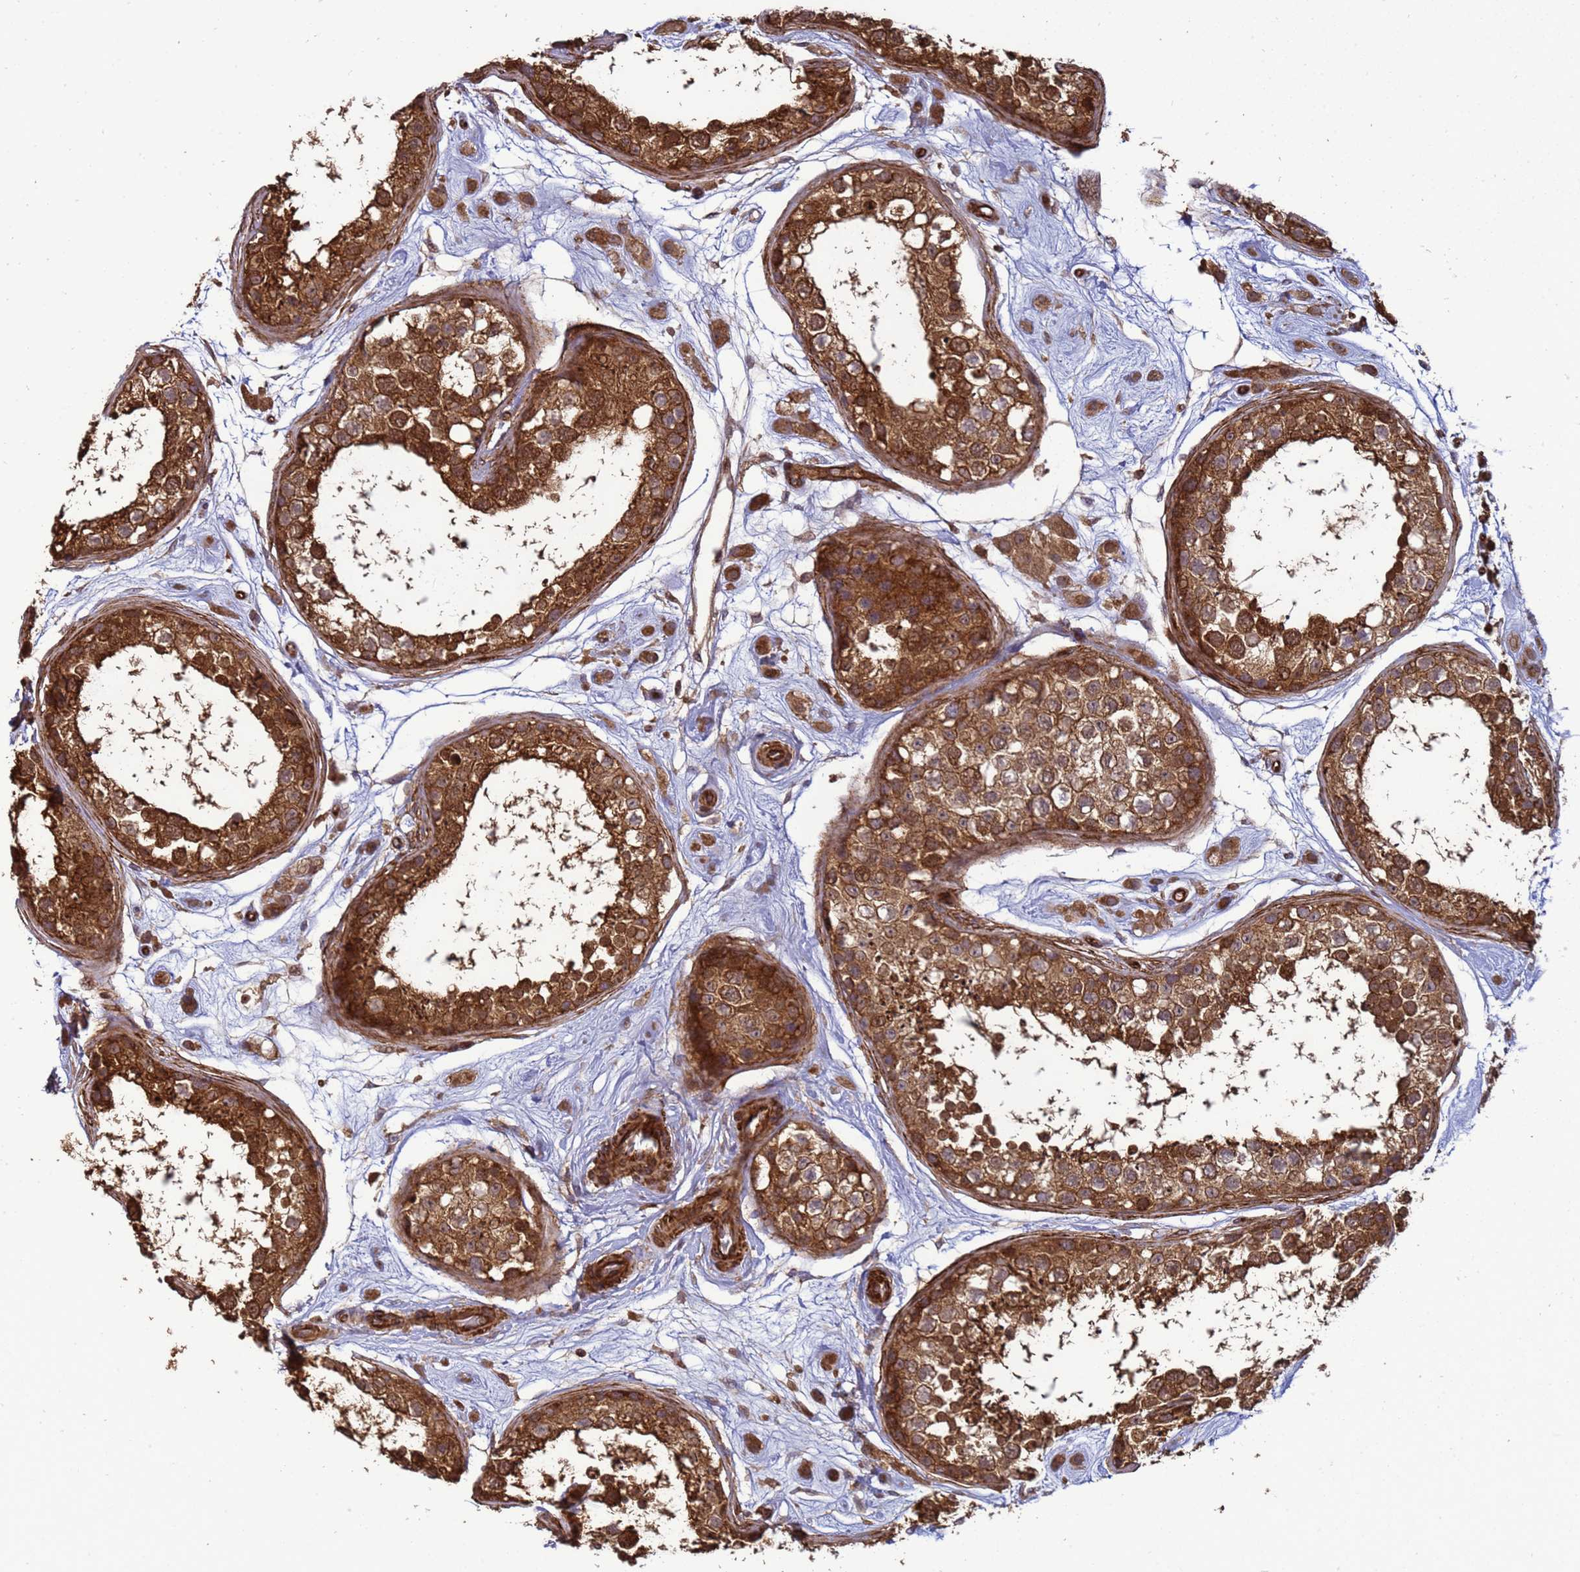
{"staining": {"intensity": "strong", "quantity": ">75%", "location": "cytoplasmic/membranous,nuclear"}, "tissue": "testis", "cell_type": "Cells in seminiferous ducts", "image_type": "normal", "snomed": [{"axis": "morphology", "description": "Normal tissue, NOS"}, {"axis": "topography", "description": "Testis"}], "caption": "Immunohistochemical staining of benign testis displays >75% levels of strong cytoplasmic/membranous,nuclear protein staining in approximately >75% of cells in seminiferous ducts.", "gene": "CNOT1", "patient": {"sex": "male", "age": 25}}